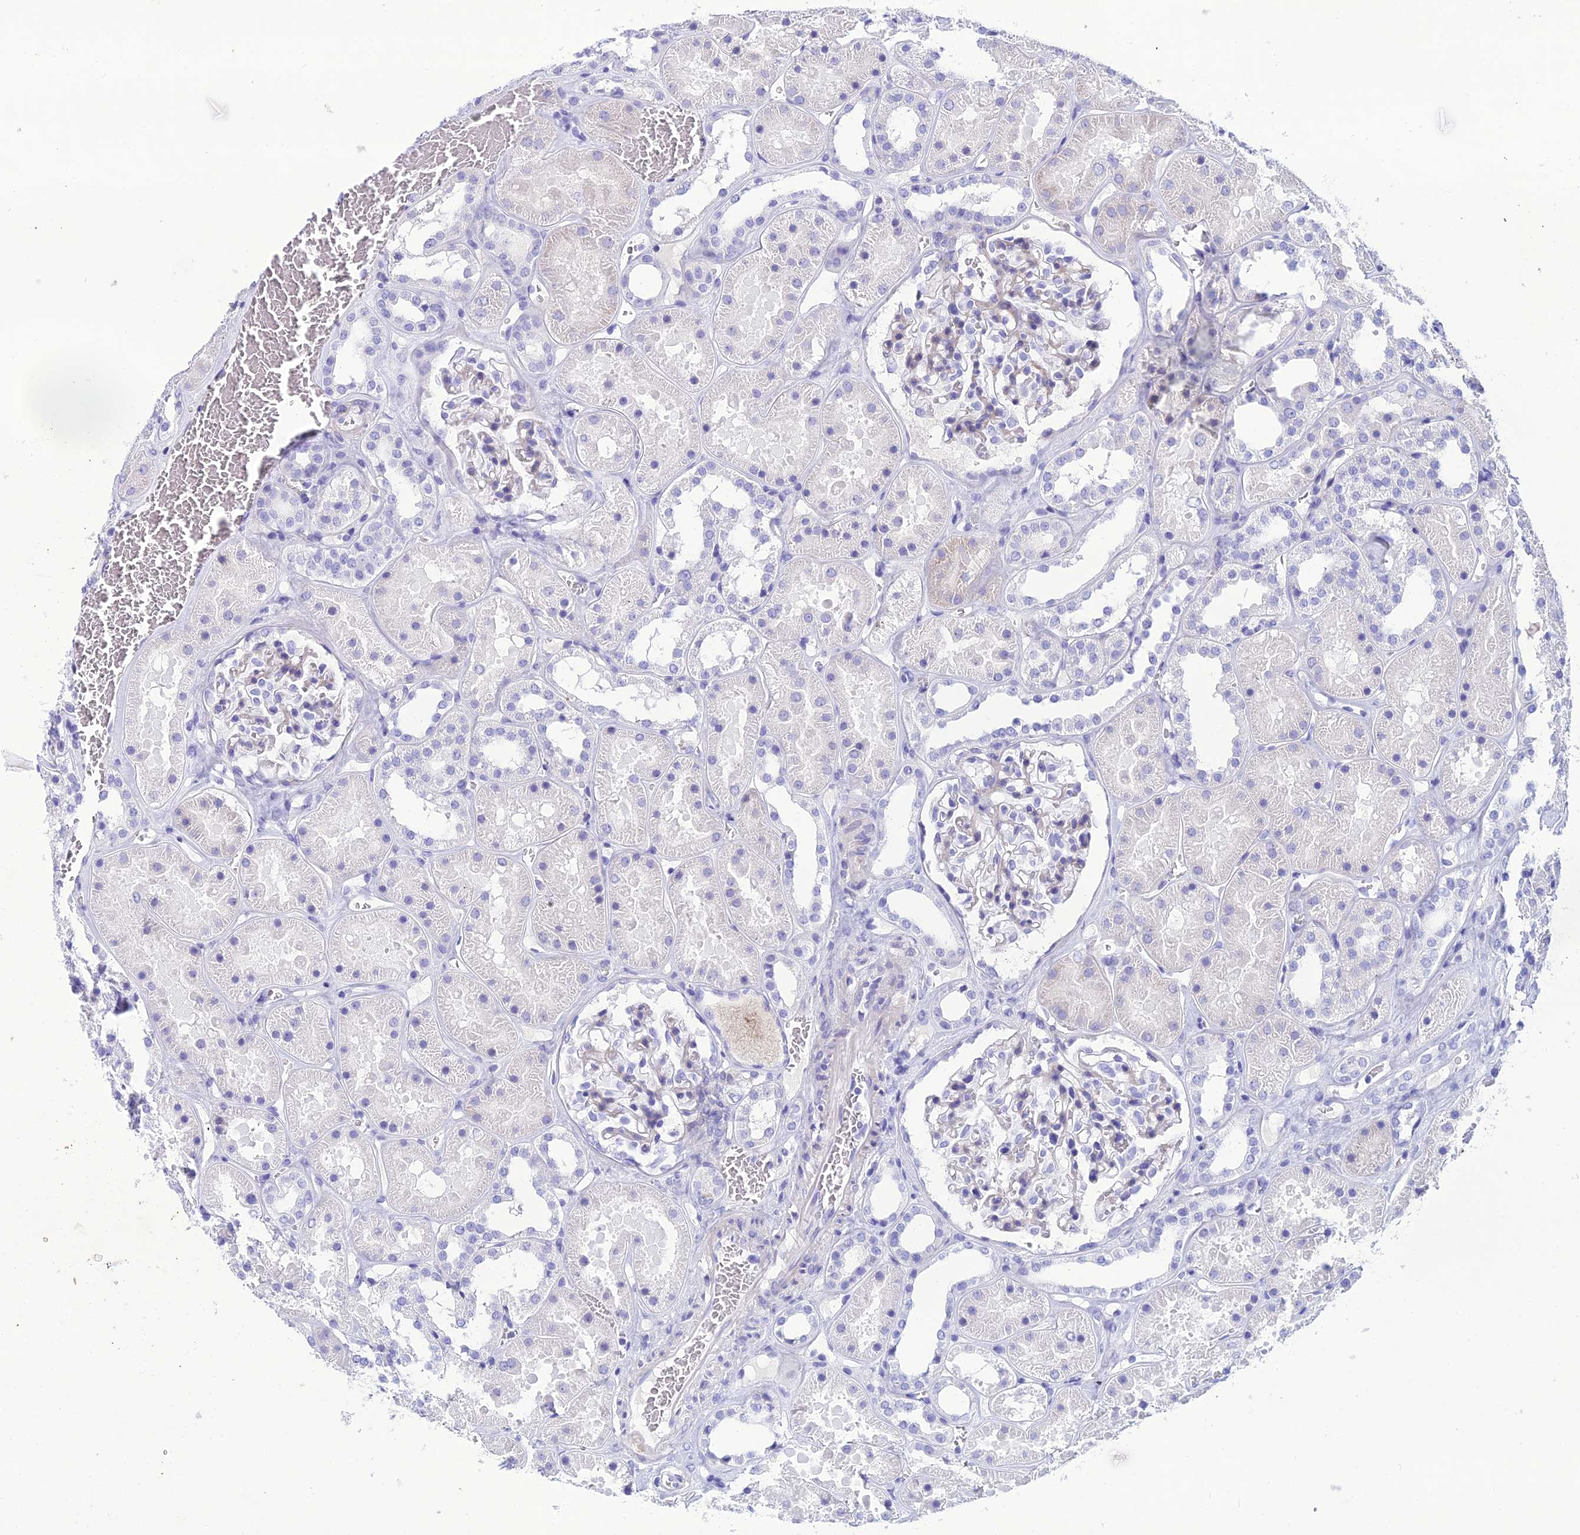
{"staining": {"intensity": "negative", "quantity": "none", "location": "none"}, "tissue": "kidney", "cell_type": "Cells in glomeruli", "image_type": "normal", "snomed": [{"axis": "morphology", "description": "Normal tissue, NOS"}, {"axis": "topography", "description": "Kidney"}], "caption": "A micrograph of kidney stained for a protein demonstrates no brown staining in cells in glomeruli. Nuclei are stained in blue.", "gene": "OR56B1", "patient": {"sex": "female", "age": 41}}